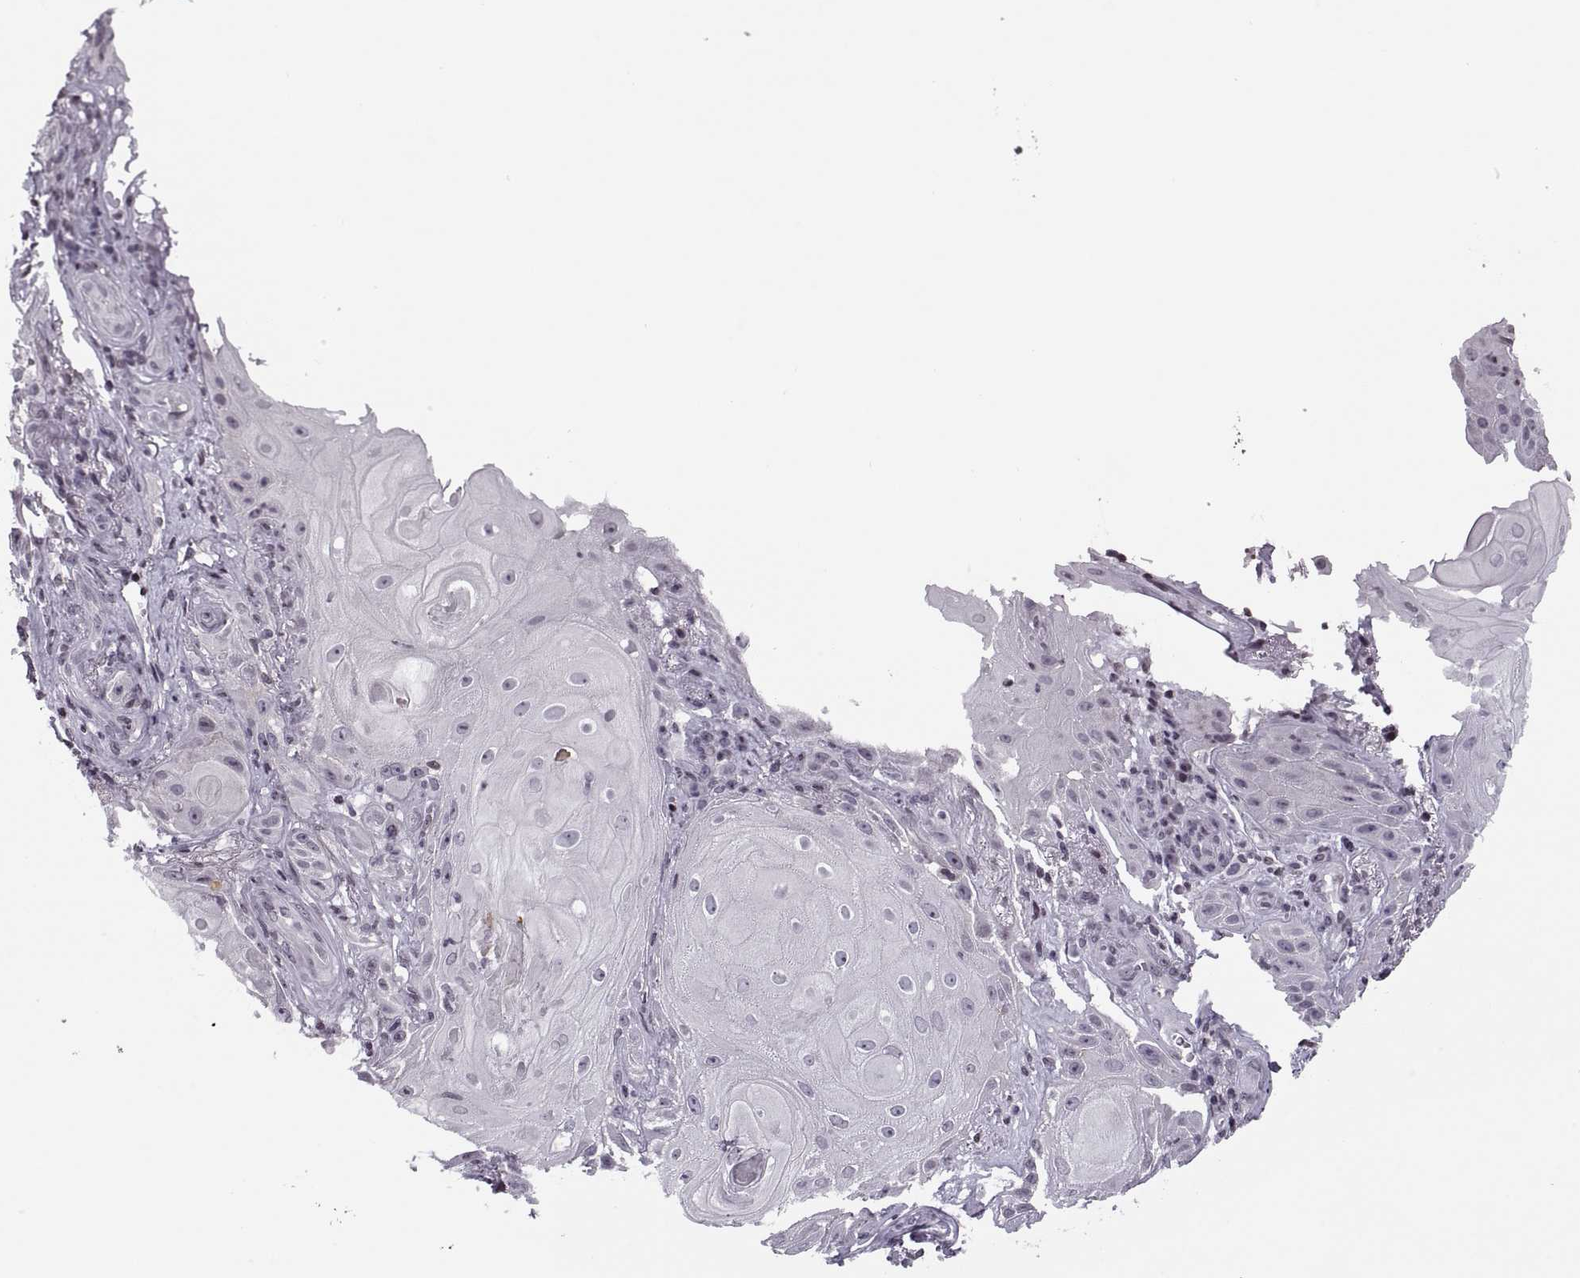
{"staining": {"intensity": "negative", "quantity": "none", "location": "none"}, "tissue": "skin cancer", "cell_type": "Tumor cells", "image_type": "cancer", "snomed": [{"axis": "morphology", "description": "Squamous cell carcinoma, NOS"}, {"axis": "topography", "description": "Skin"}], "caption": "A high-resolution image shows IHC staining of skin squamous cell carcinoma, which reveals no significant staining in tumor cells.", "gene": "H1-8", "patient": {"sex": "male", "age": 62}}